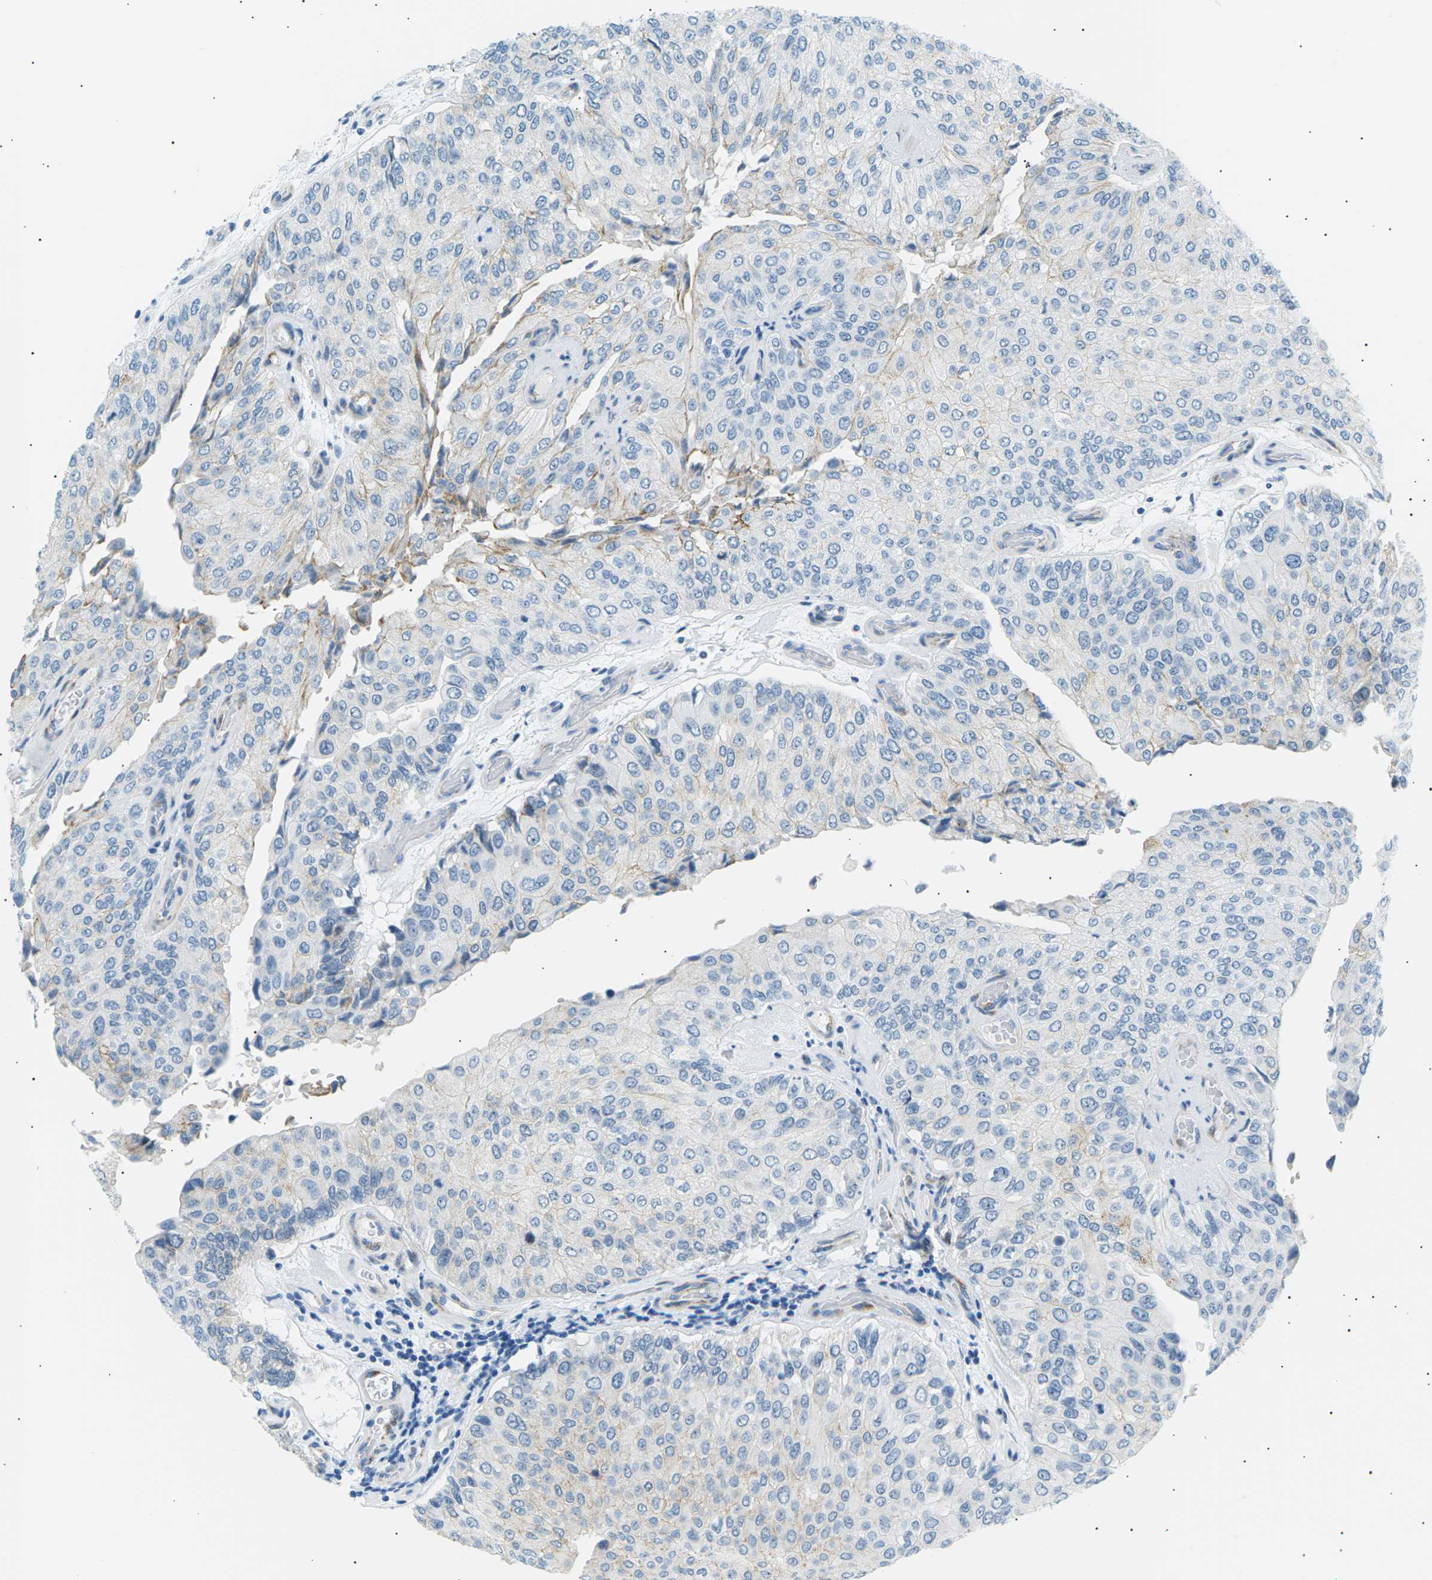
{"staining": {"intensity": "weak", "quantity": "<25%", "location": "cytoplasmic/membranous"}, "tissue": "urothelial cancer", "cell_type": "Tumor cells", "image_type": "cancer", "snomed": [{"axis": "morphology", "description": "Urothelial carcinoma, High grade"}, {"axis": "topography", "description": "Kidney"}, {"axis": "topography", "description": "Urinary bladder"}], "caption": "This is an IHC histopathology image of human urothelial carcinoma (high-grade). There is no expression in tumor cells.", "gene": "SEPTIN5", "patient": {"sex": "male", "age": 77}}